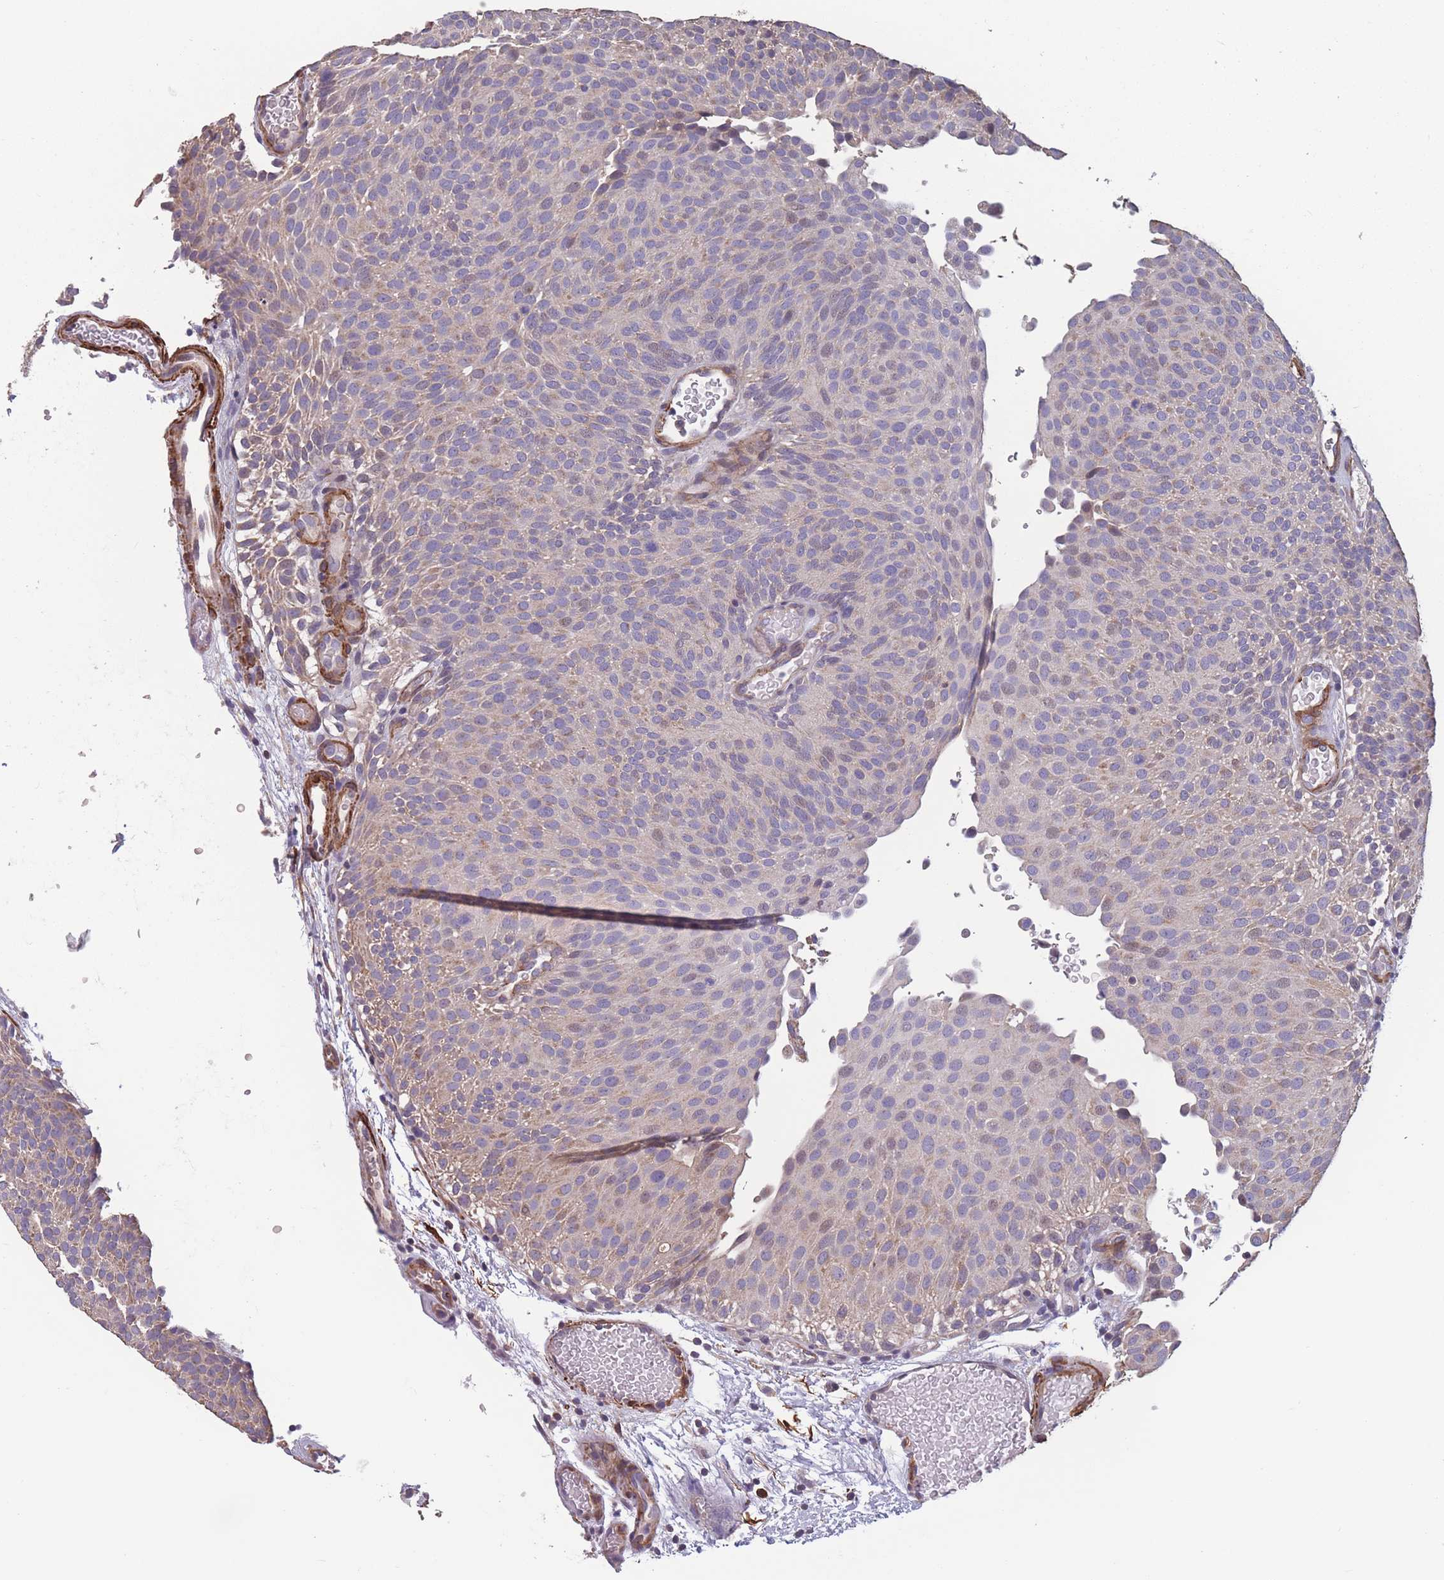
{"staining": {"intensity": "weak", "quantity": "25%-75%", "location": "cytoplasmic/membranous,nuclear"}, "tissue": "urothelial cancer", "cell_type": "Tumor cells", "image_type": "cancer", "snomed": [{"axis": "morphology", "description": "Urothelial carcinoma, Low grade"}, {"axis": "topography", "description": "Urinary bladder"}], "caption": "About 25%-75% of tumor cells in human urothelial cancer reveal weak cytoplasmic/membranous and nuclear protein expression as visualized by brown immunohistochemical staining.", "gene": "TOMM40L", "patient": {"sex": "male", "age": 78}}